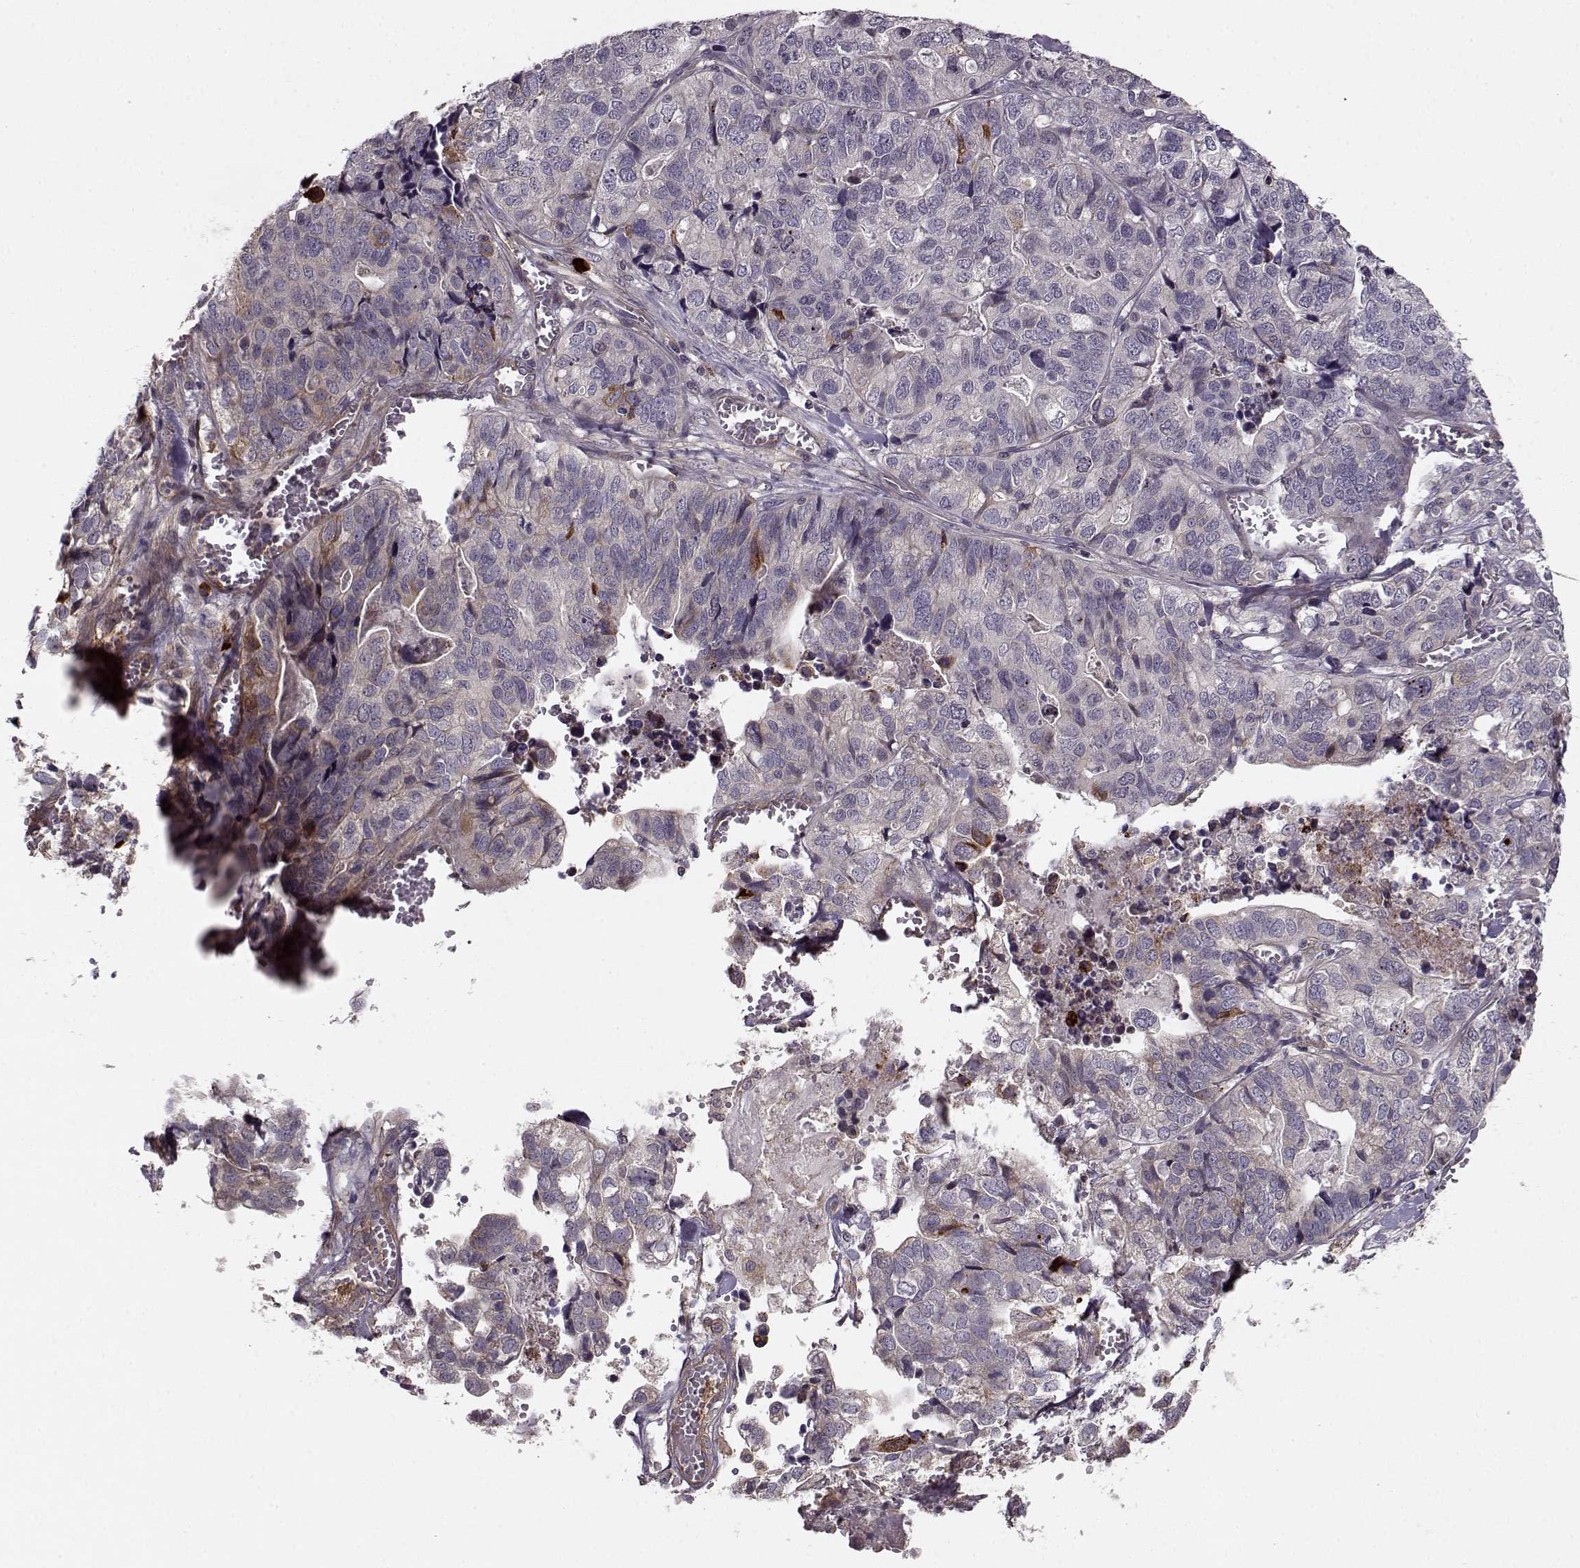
{"staining": {"intensity": "negative", "quantity": "none", "location": "none"}, "tissue": "stomach cancer", "cell_type": "Tumor cells", "image_type": "cancer", "snomed": [{"axis": "morphology", "description": "Adenocarcinoma, NOS"}, {"axis": "topography", "description": "Stomach, upper"}], "caption": "Tumor cells are negative for brown protein staining in stomach cancer (adenocarcinoma).", "gene": "SLAIN2", "patient": {"sex": "female", "age": 67}}